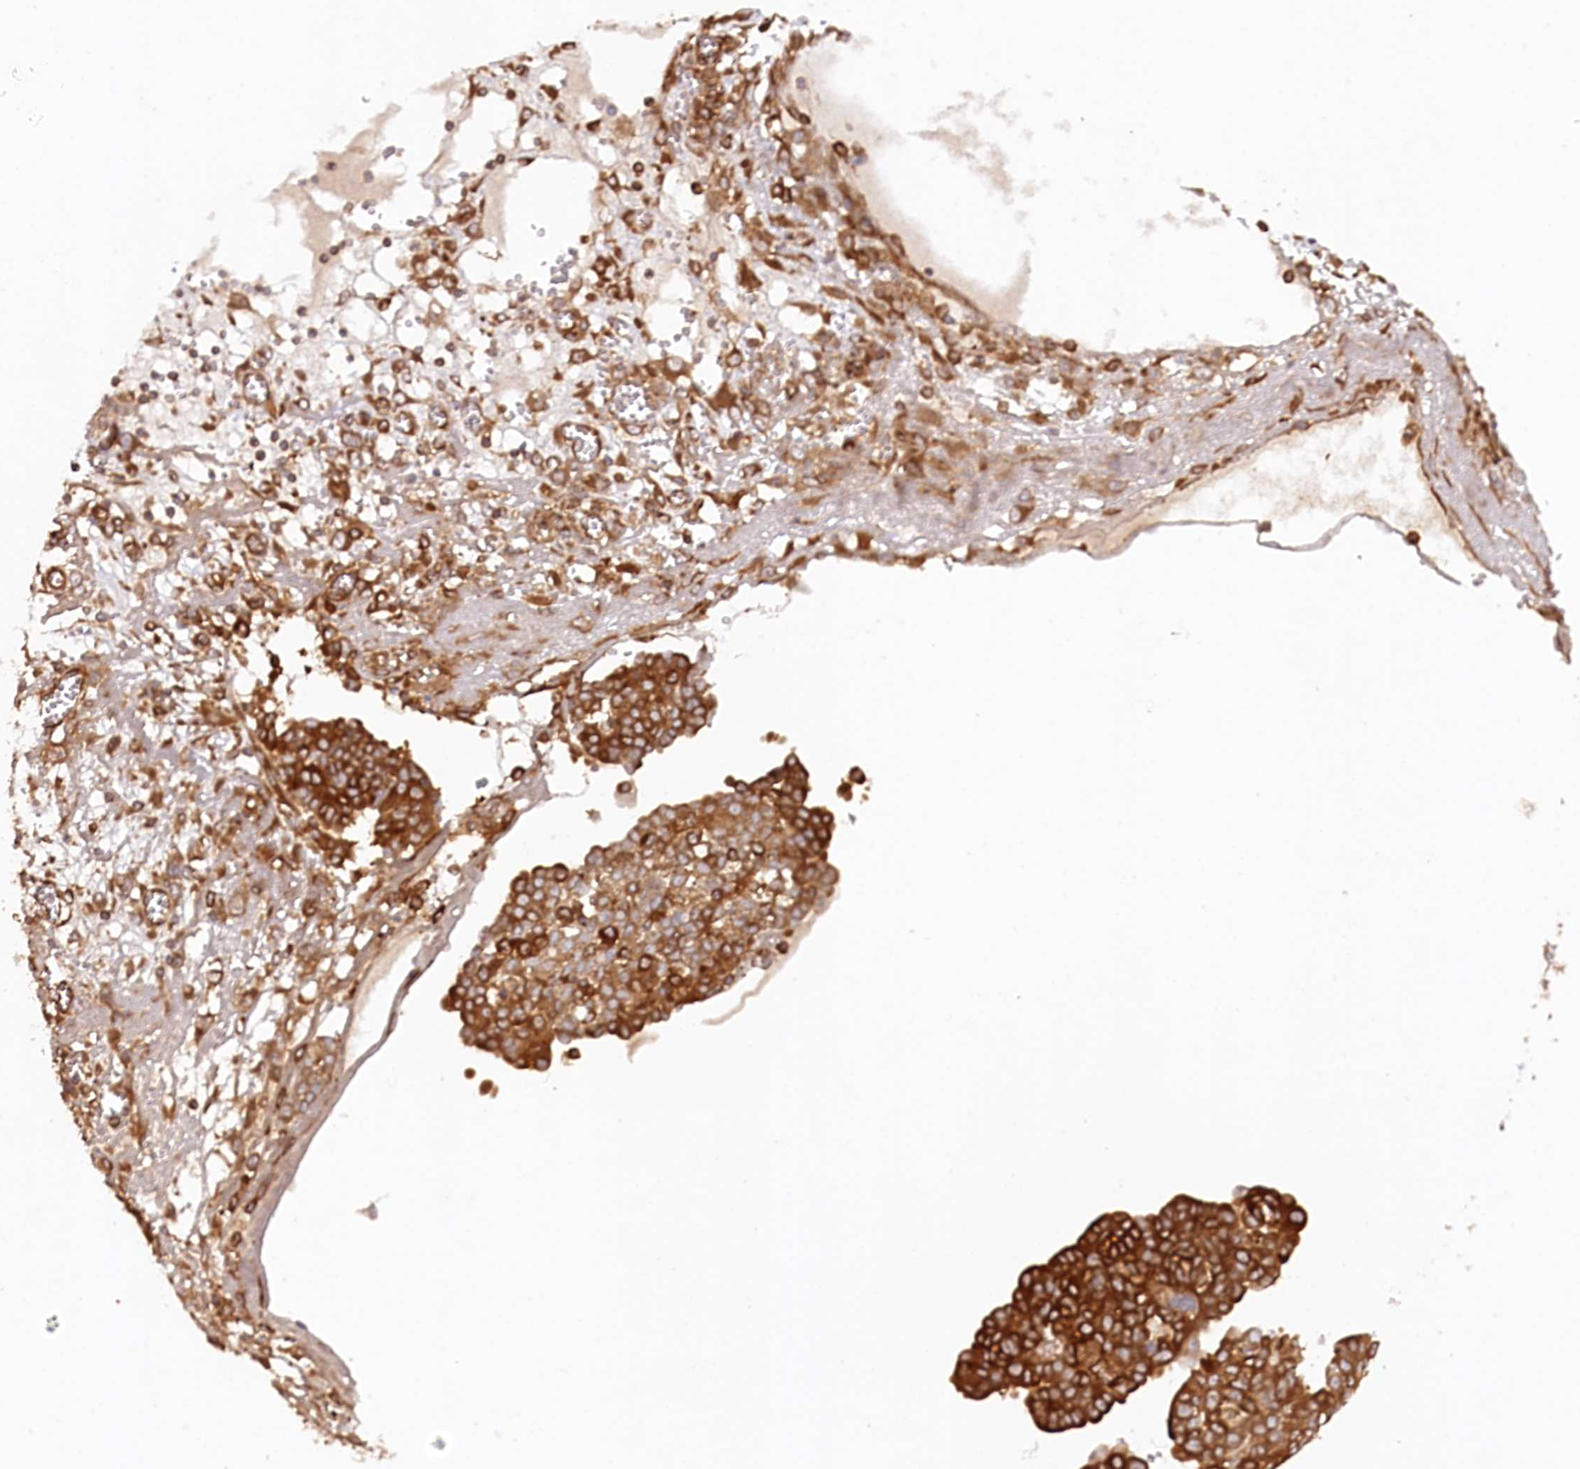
{"staining": {"intensity": "strong", "quantity": ">75%", "location": "cytoplasmic/membranous"}, "tissue": "ovarian cancer", "cell_type": "Tumor cells", "image_type": "cancer", "snomed": [{"axis": "morphology", "description": "Cystadenocarcinoma, serous, NOS"}, {"axis": "topography", "description": "Soft tissue"}, {"axis": "topography", "description": "Ovary"}], "caption": "Brown immunohistochemical staining in ovarian cancer (serous cystadenocarcinoma) reveals strong cytoplasmic/membranous expression in about >75% of tumor cells.", "gene": "PAIP2", "patient": {"sex": "female", "age": 57}}